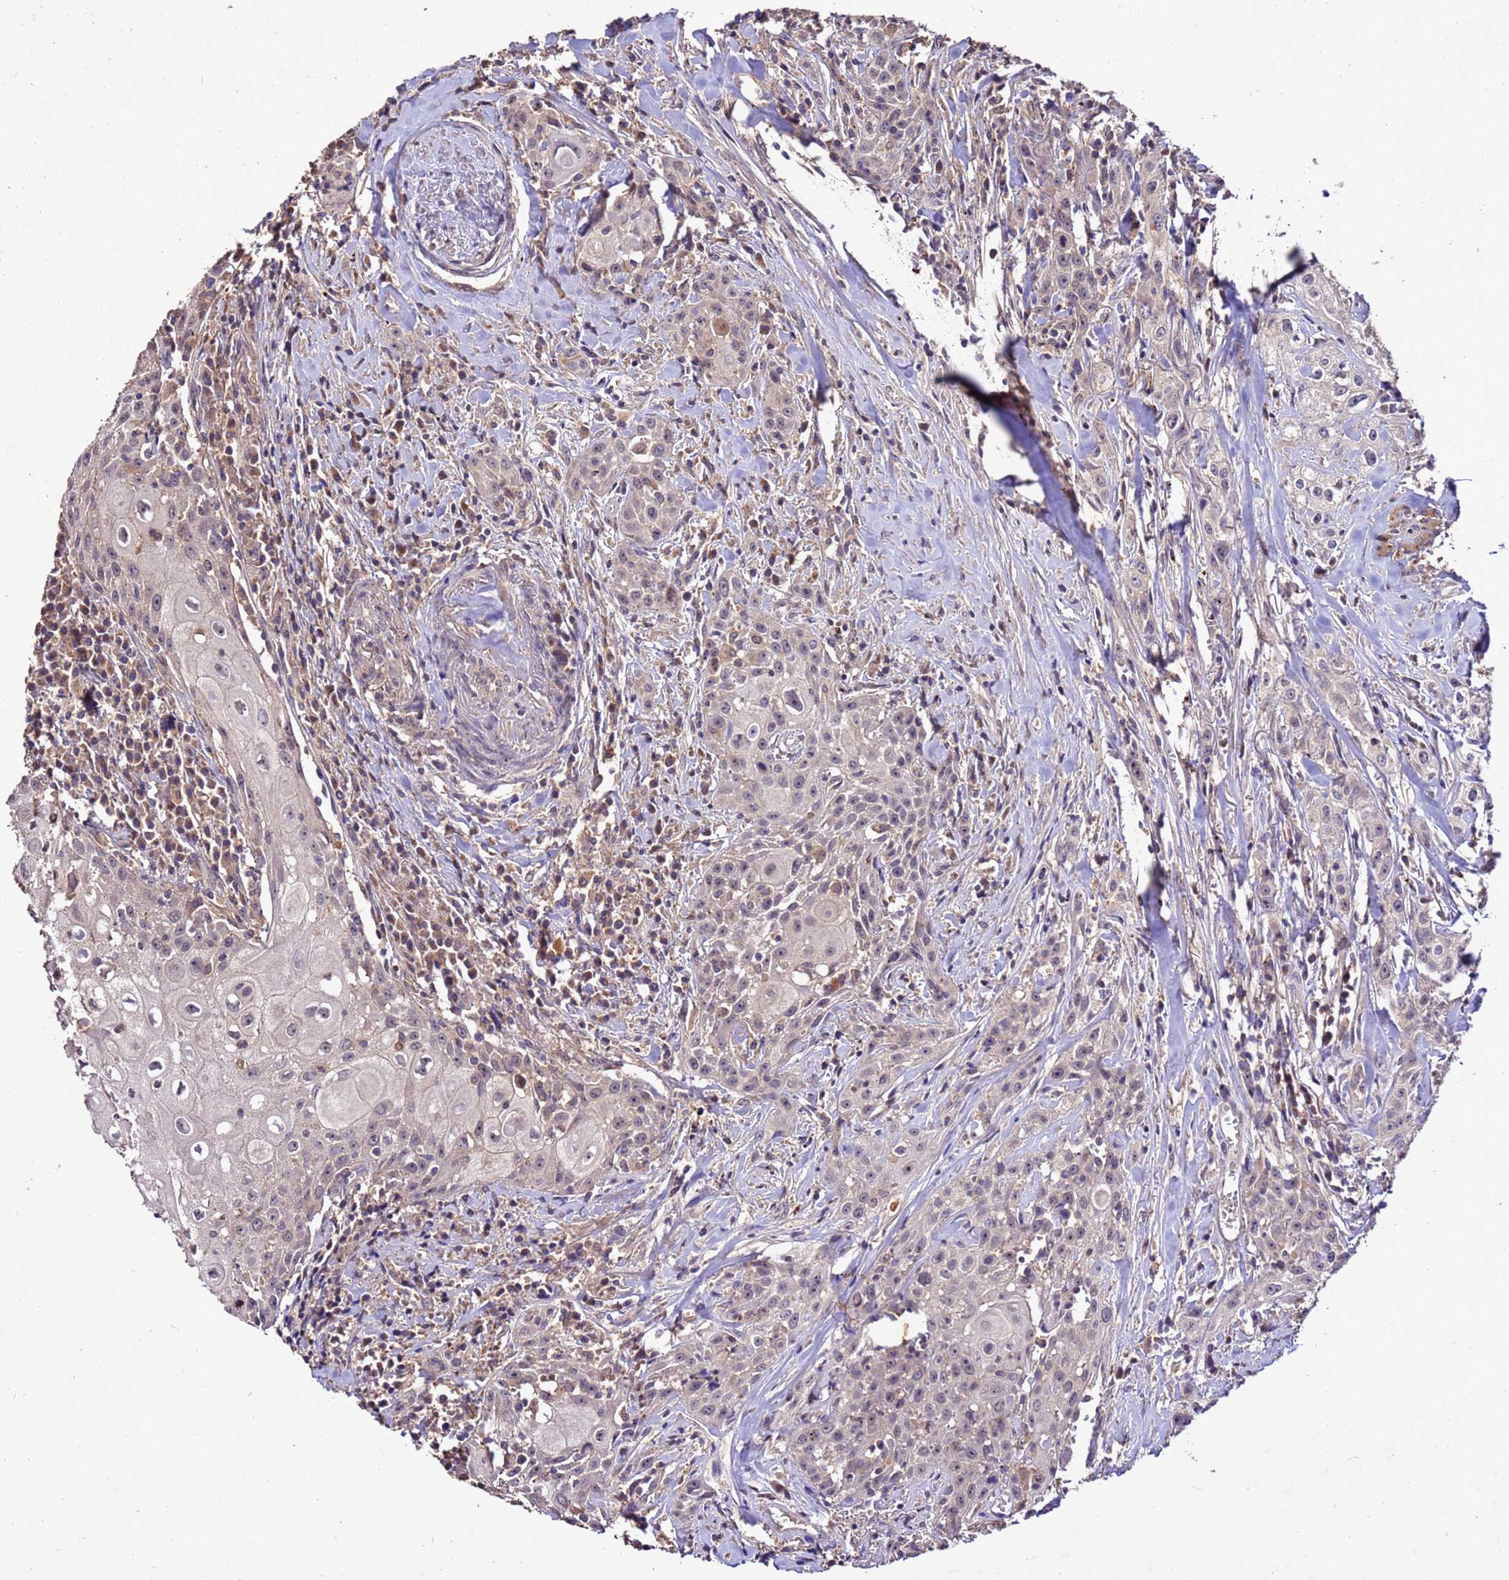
{"staining": {"intensity": "weak", "quantity": "25%-75%", "location": "cytoplasmic/membranous,nuclear"}, "tissue": "head and neck cancer", "cell_type": "Tumor cells", "image_type": "cancer", "snomed": [{"axis": "morphology", "description": "Squamous cell carcinoma, NOS"}, {"axis": "topography", "description": "Oral tissue"}, {"axis": "topography", "description": "Head-Neck"}], "caption": "Head and neck cancer tissue exhibits weak cytoplasmic/membranous and nuclear positivity in about 25%-75% of tumor cells", "gene": "TOR4A", "patient": {"sex": "female", "age": 82}}